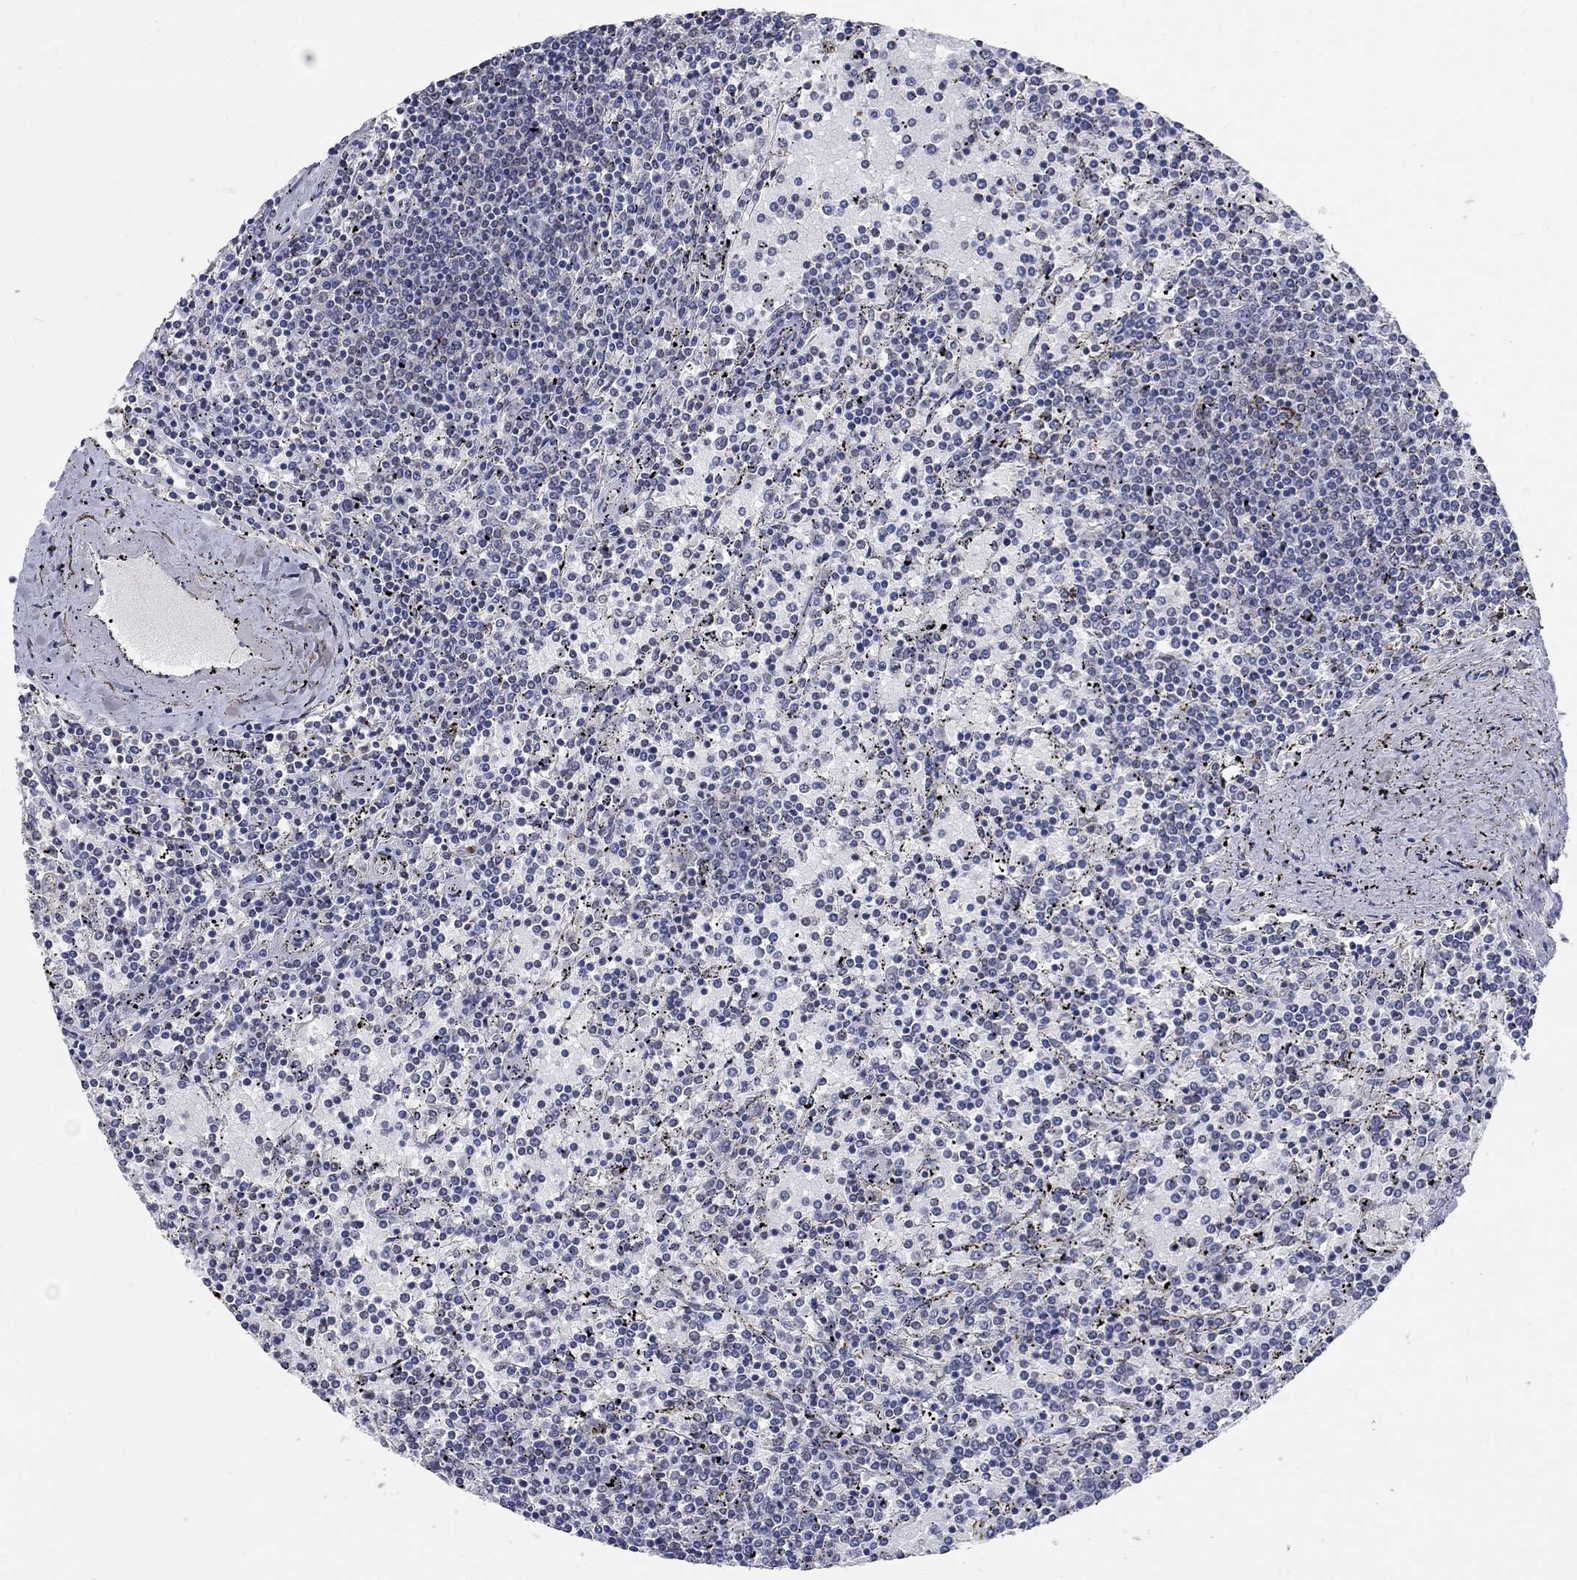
{"staining": {"intensity": "negative", "quantity": "none", "location": "none"}, "tissue": "lymphoma", "cell_type": "Tumor cells", "image_type": "cancer", "snomed": [{"axis": "morphology", "description": "Malignant lymphoma, non-Hodgkin's type, Low grade"}, {"axis": "topography", "description": "Spleen"}], "caption": "A high-resolution image shows immunohistochemistry staining of malignant lymphoma, non-Hodgkin's type (low-grade), which reveals no significant positivity in tumor cells.", "gene": "ZBTB18", "patient": {"sex": "female", "age": 77}}